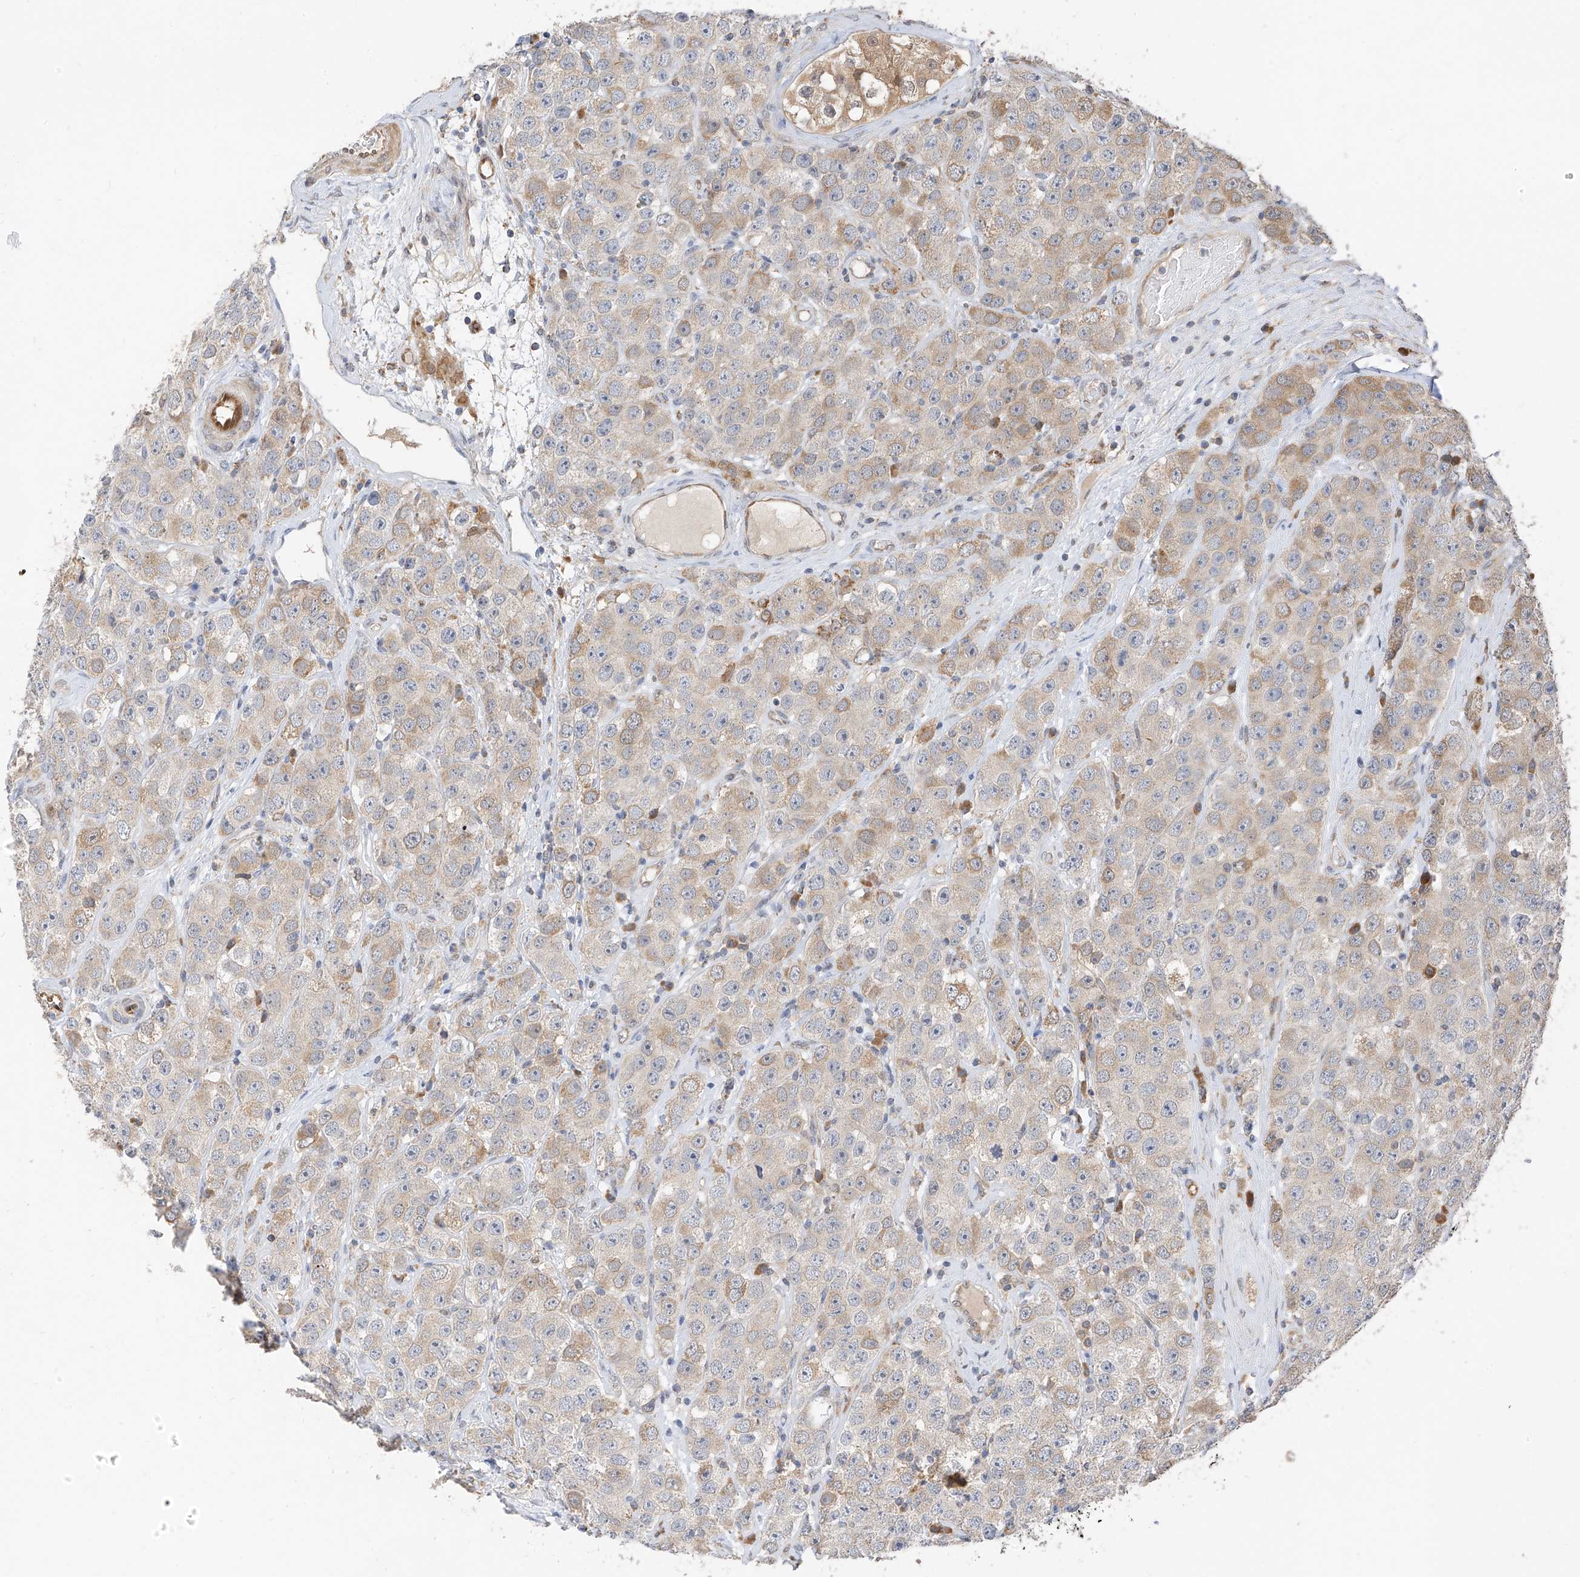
{"staining": {"intensity": "moderate", "quantity": "<25%", "location": "cytoplasmic/membranous"}, "tissue": "testis cancer", "cell_type": "Tumor cells", "image_type": "cancer", "snomed": [{"axis": "morphology", "description": "Seminoma, NOS"}, {"axis": "topography", "description": "Testis"}], "caption": "Protein analysis of testis cancer tissue exhibits moderate cytoplasmic/membranous expression in about <25% of tumor cells. The protein of interest is stained brown, and the nuclei are stained in blue (DAB IHC with brightfield microscopy, high magnification).", "gene": "PPA2", "patient": {"sex": "male", "age": 28}}